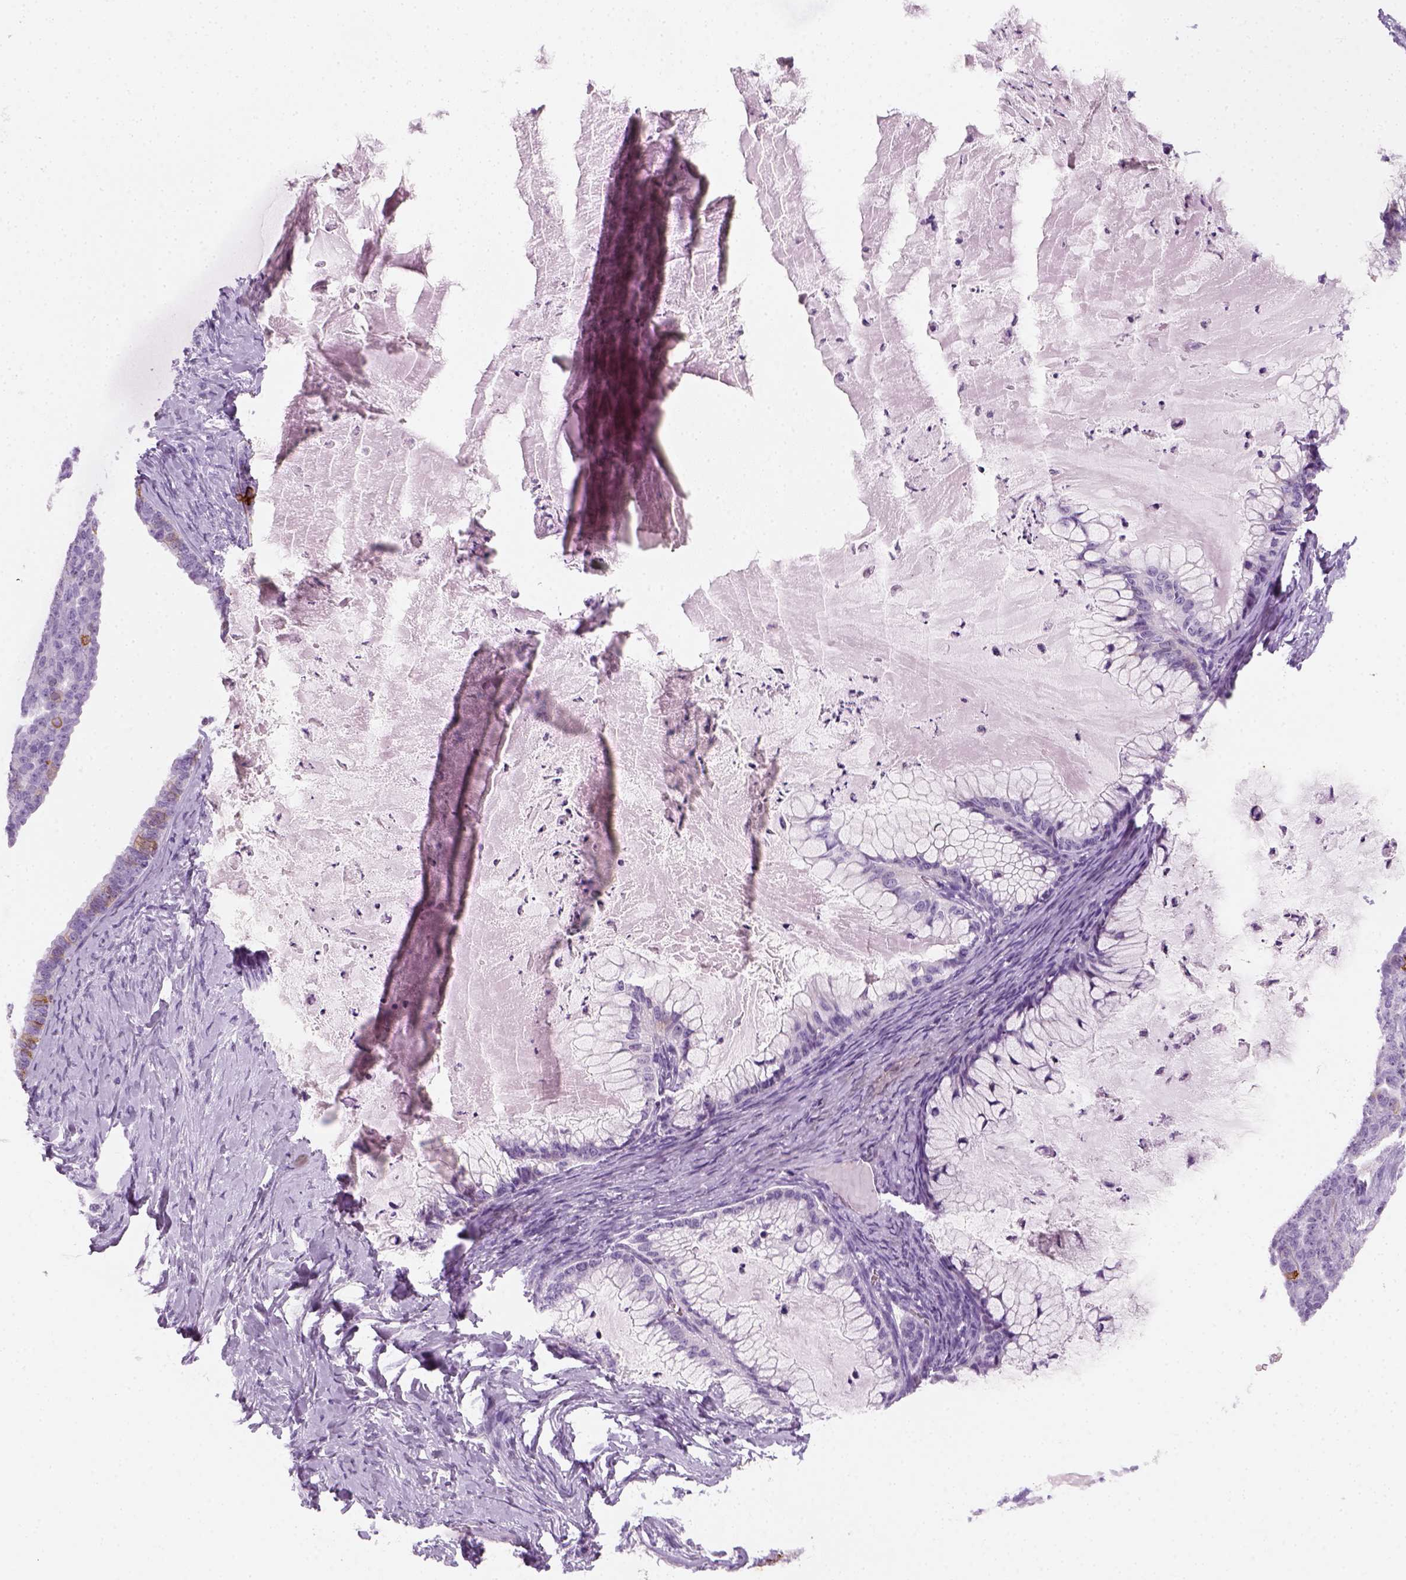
{"staining": {"intensity": "negative", "quantity": "none", "location": "none"}, "tissue": "ovarian cancer", "cell_type": "Tumor cells", "image_type": "cancer", "snomed": [{"axis": "morphology", "description": "Cystadenocarcinoma, mucinous, NOS"}, {"axis": "topography", "description": "Ovary"}], "caption": "A histopathology image of ovarian cancer (mucinous cystadenocarcinoma) stained for a protein displays no brown staining in tumor cells.", "gene": "AQP3", "patient": {"sex": "female", "age": 72}}